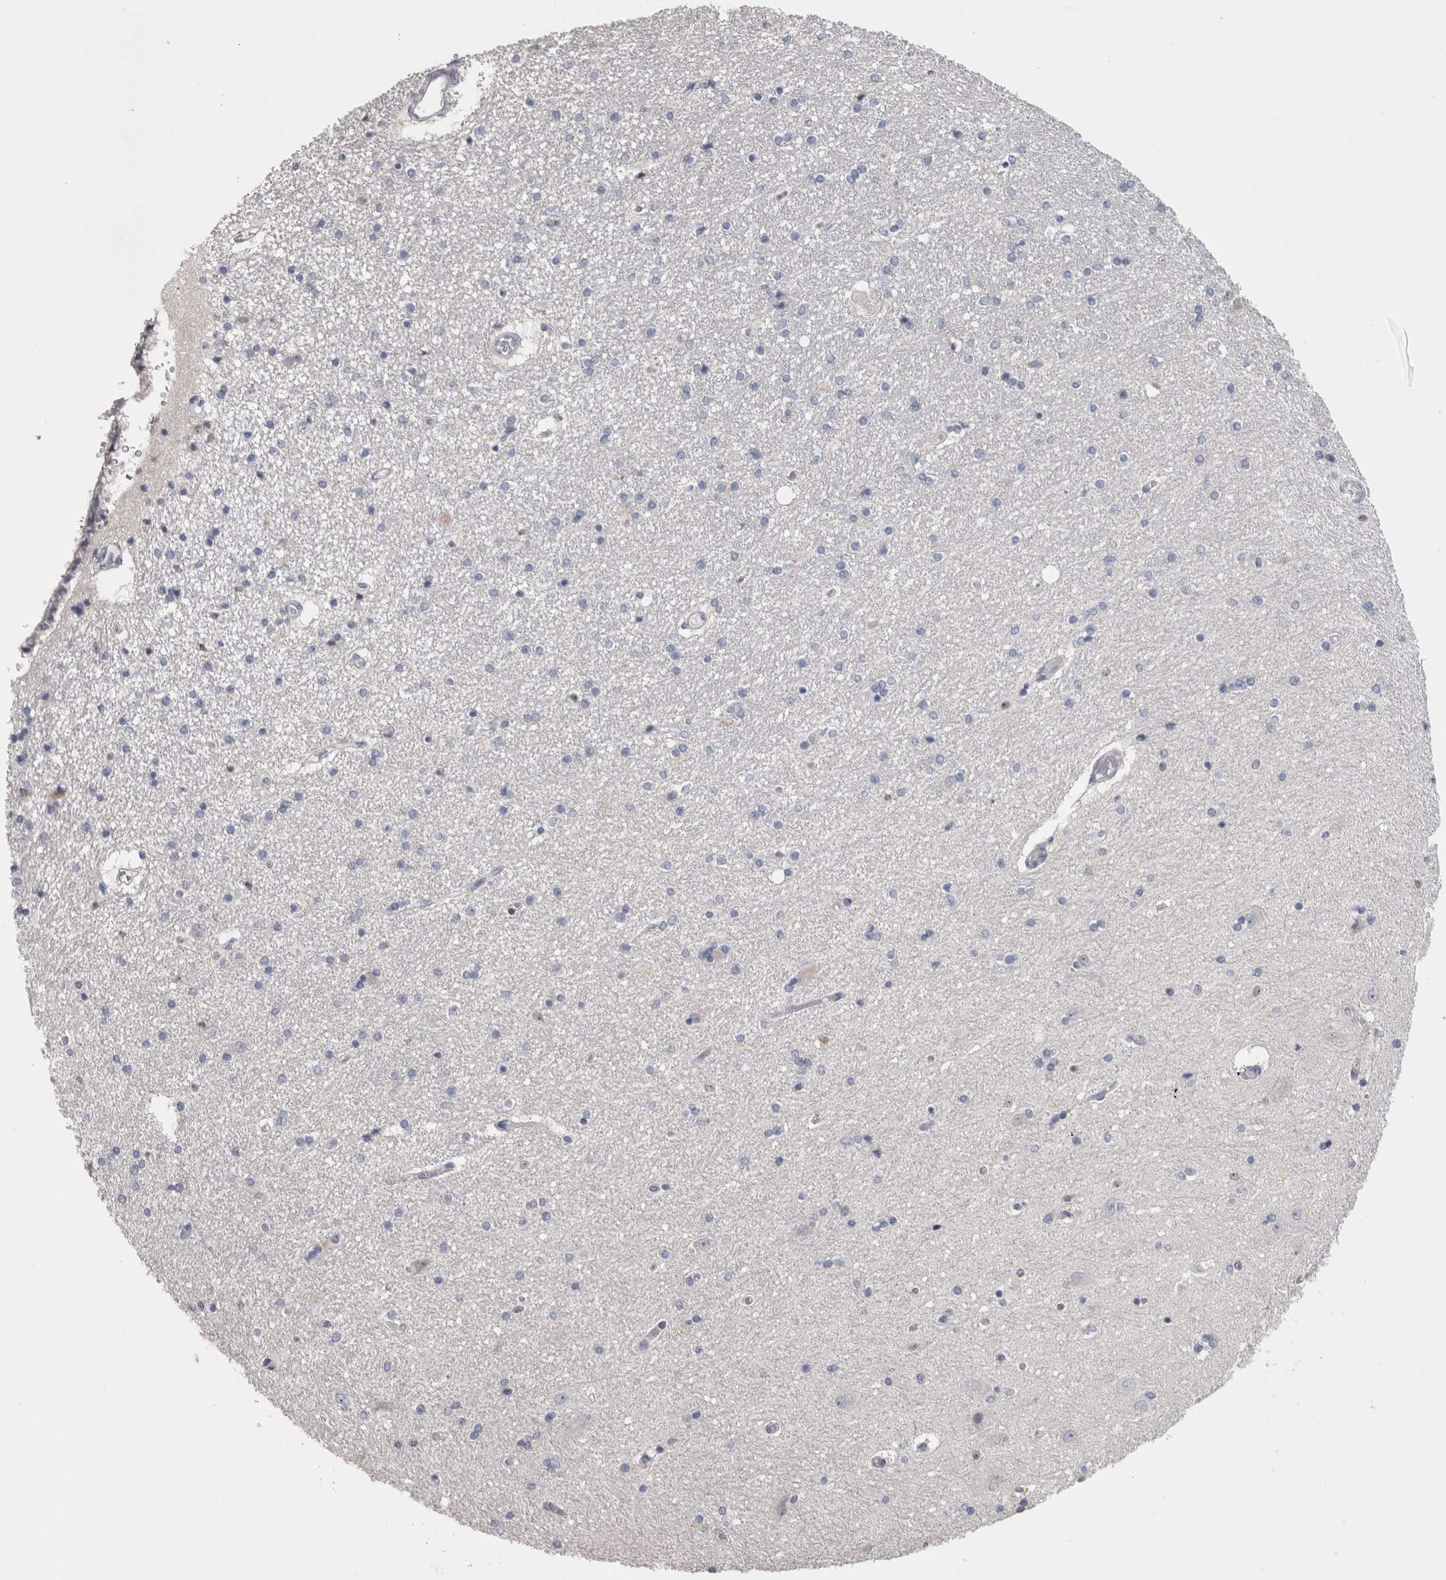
{"staining": {"intensity": "negative", "quantity": "none", "location": "none"}, "tissue": "hippocampus", "cell_type": "Glial cells", "image_type": "normal", "snomed": [{"axis": "morphology", "description": "Normal tissue, NOS"}, {"axis": "topography", "description": "Hippocampus"}], "caption": "Immunohistochemistry (IHC) of benign hippocampus reveals no expression in glial cells.", "gene": "IL33", "patient": {"sex": "female", "age": 54}}